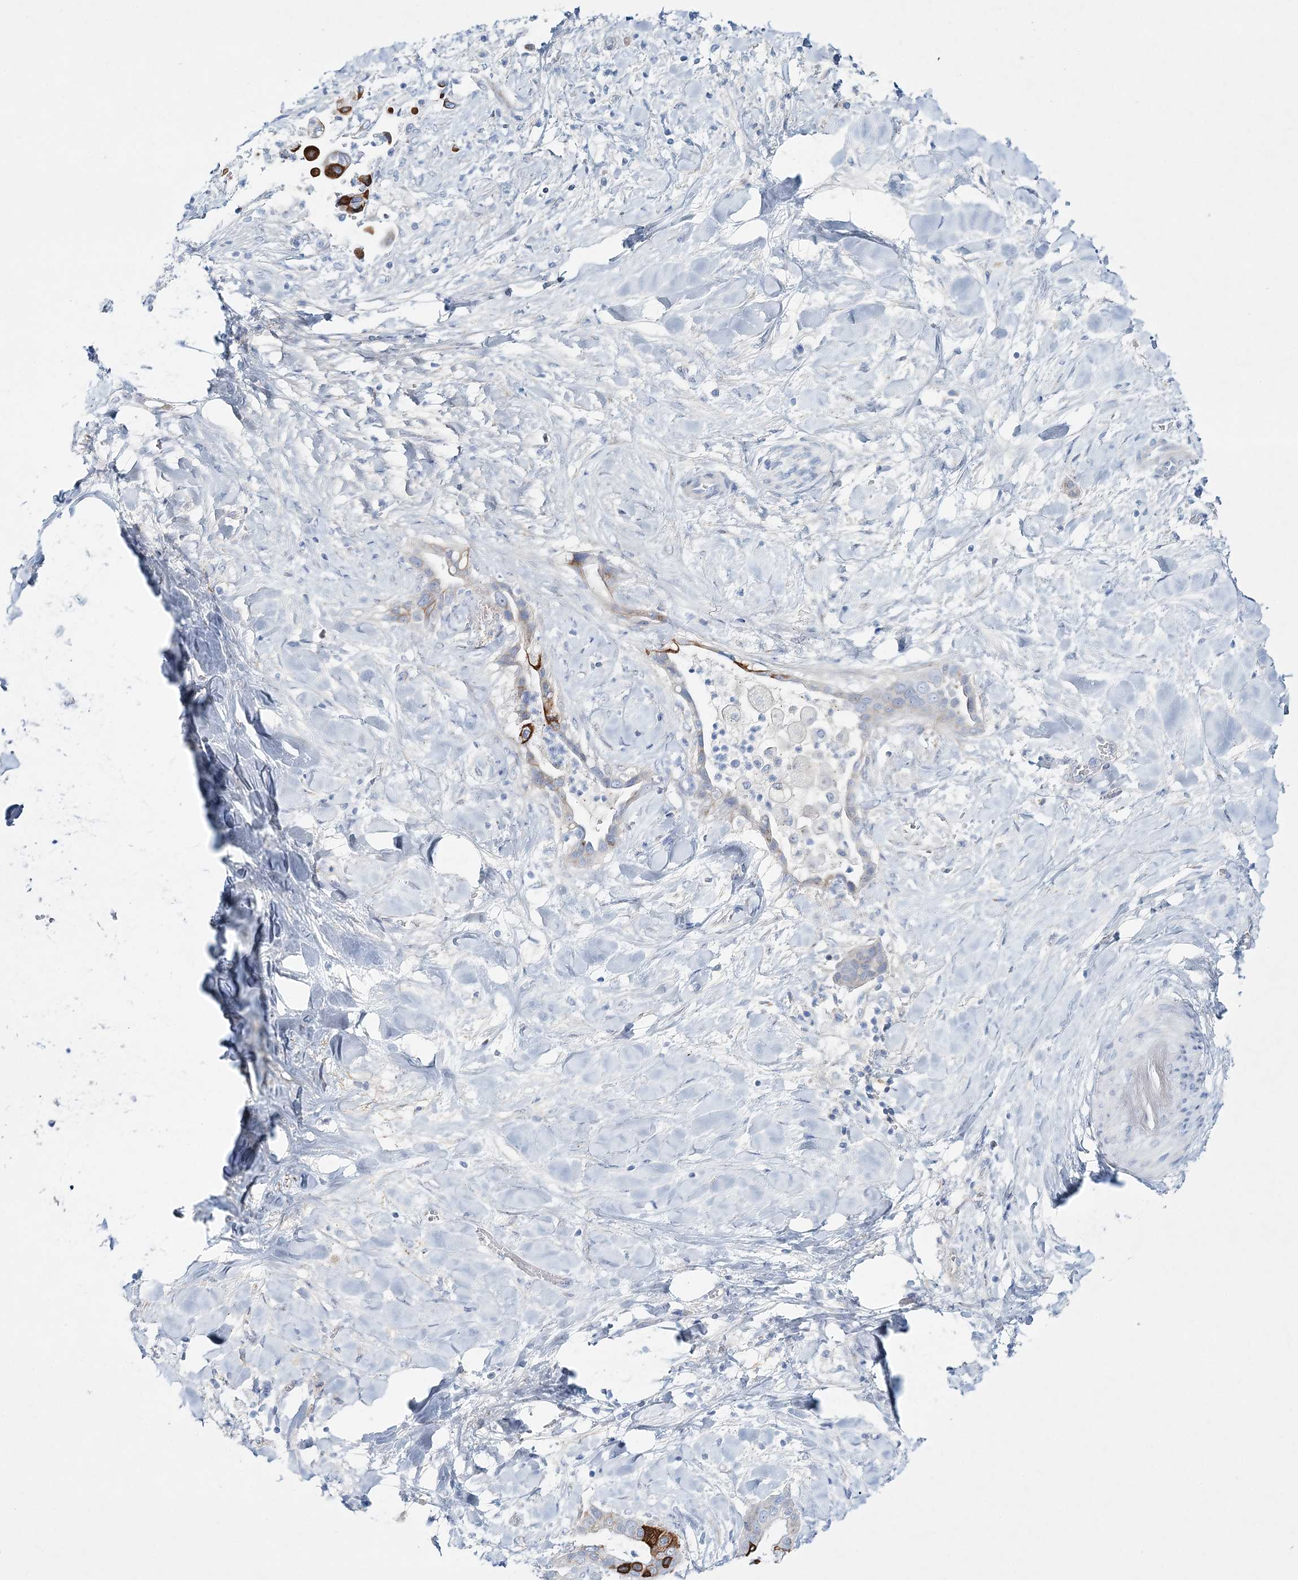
{"staining": {"intensity": "moderate", "quantity": "<25%", "location": "cytoplasmic/membranous"}, "tissue": "liver cancer", "cell_type": "Tumor cells", "image_type": "cancer", "snomed": [{"axis": "morphology", "description": "Cholangiocarcinoma"}, {"axis": "topography", "description": "Liver"}], "caption": "The image reveals immunohistochemical staining of liver cancer. There is moderate cytoplasmic/membranous expression is identified in about <25% of tumor cells.", "gene": "ADGRL1", "patient": {"sex": "female", "age": 54}}